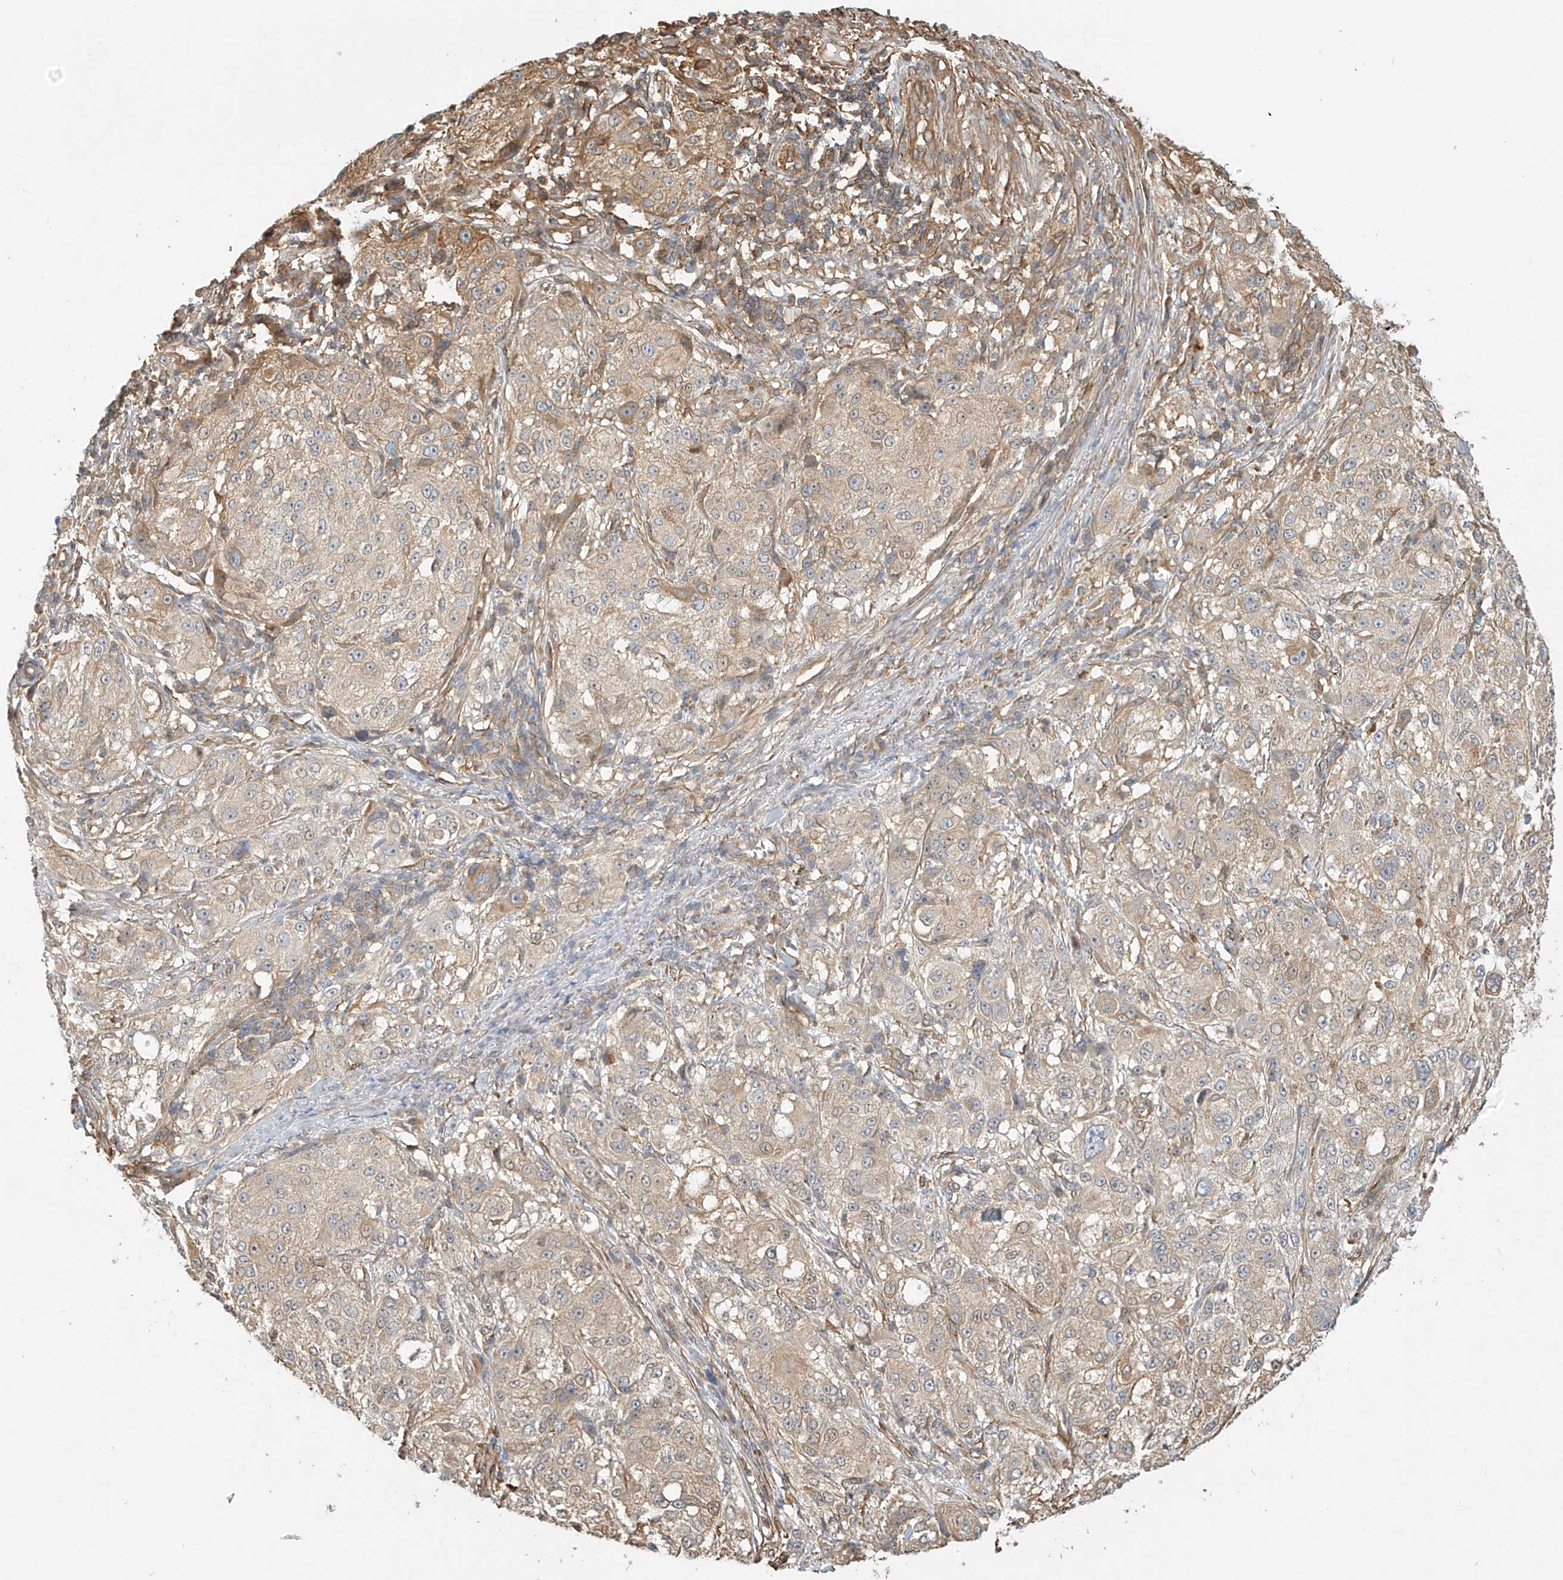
{"staining": {"intensity": "weak", "quantity": "<25%", "location": "cytoplasmic/membranous"}, "tissue": "melanoma", "cell_type": "Tumor cells", "image_type": "cancer", "snomed": [{"axis": "morphology", "description": "Necrosis, NOS"}, {"axis": "morphology", "description": "Malignant melanoma, NOS"}, {"axis": "topography", "description": "Skin"}], "caption": "A high-resolution histopathology image shows immunohistochemistry staining of malignant melanoma, which exhibits no significant staining in tumor cells.", "gene": "CSMD3", "patient": {"sex": "female", "age": 87}}